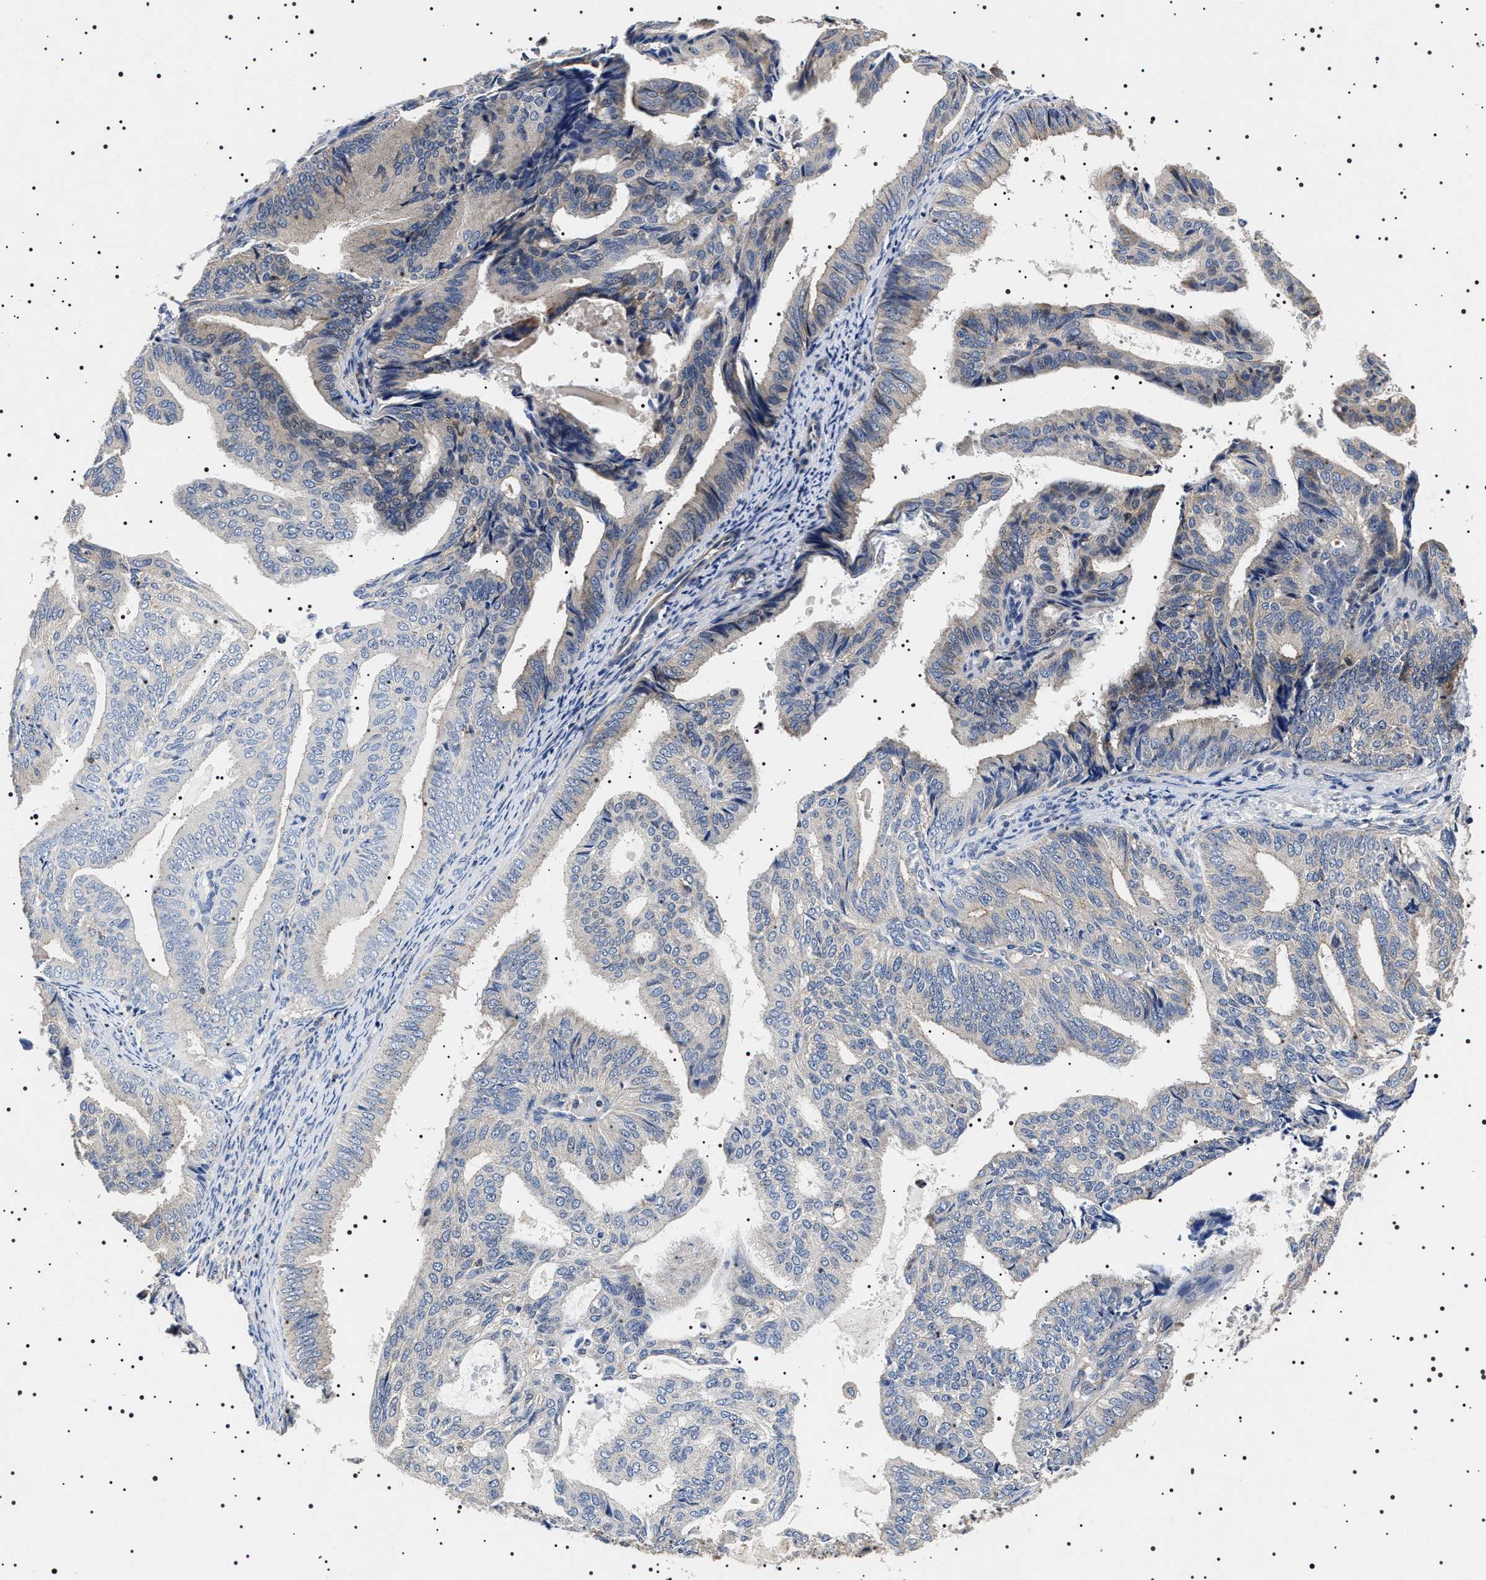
{"staining": {"intensity": "weak", "quantity": "<25%", "location": "cytoplasmic/membranous"}, "tissue": "endometrial cancer", "cell_type": "Tumor cells", "image_type": "cancer", "snomed": [{"axis": "morphology", "description": "Adenocarcinoma, NOS"}, {"axis": "topography", "description": "Endometrium"}], "caption": "A micrograph of endometrial cancer stained for a protein exhibits no brown staining in tumor cells.", "gene": "SLC4A7", "patient": {"sex": "female", "age": 58}}